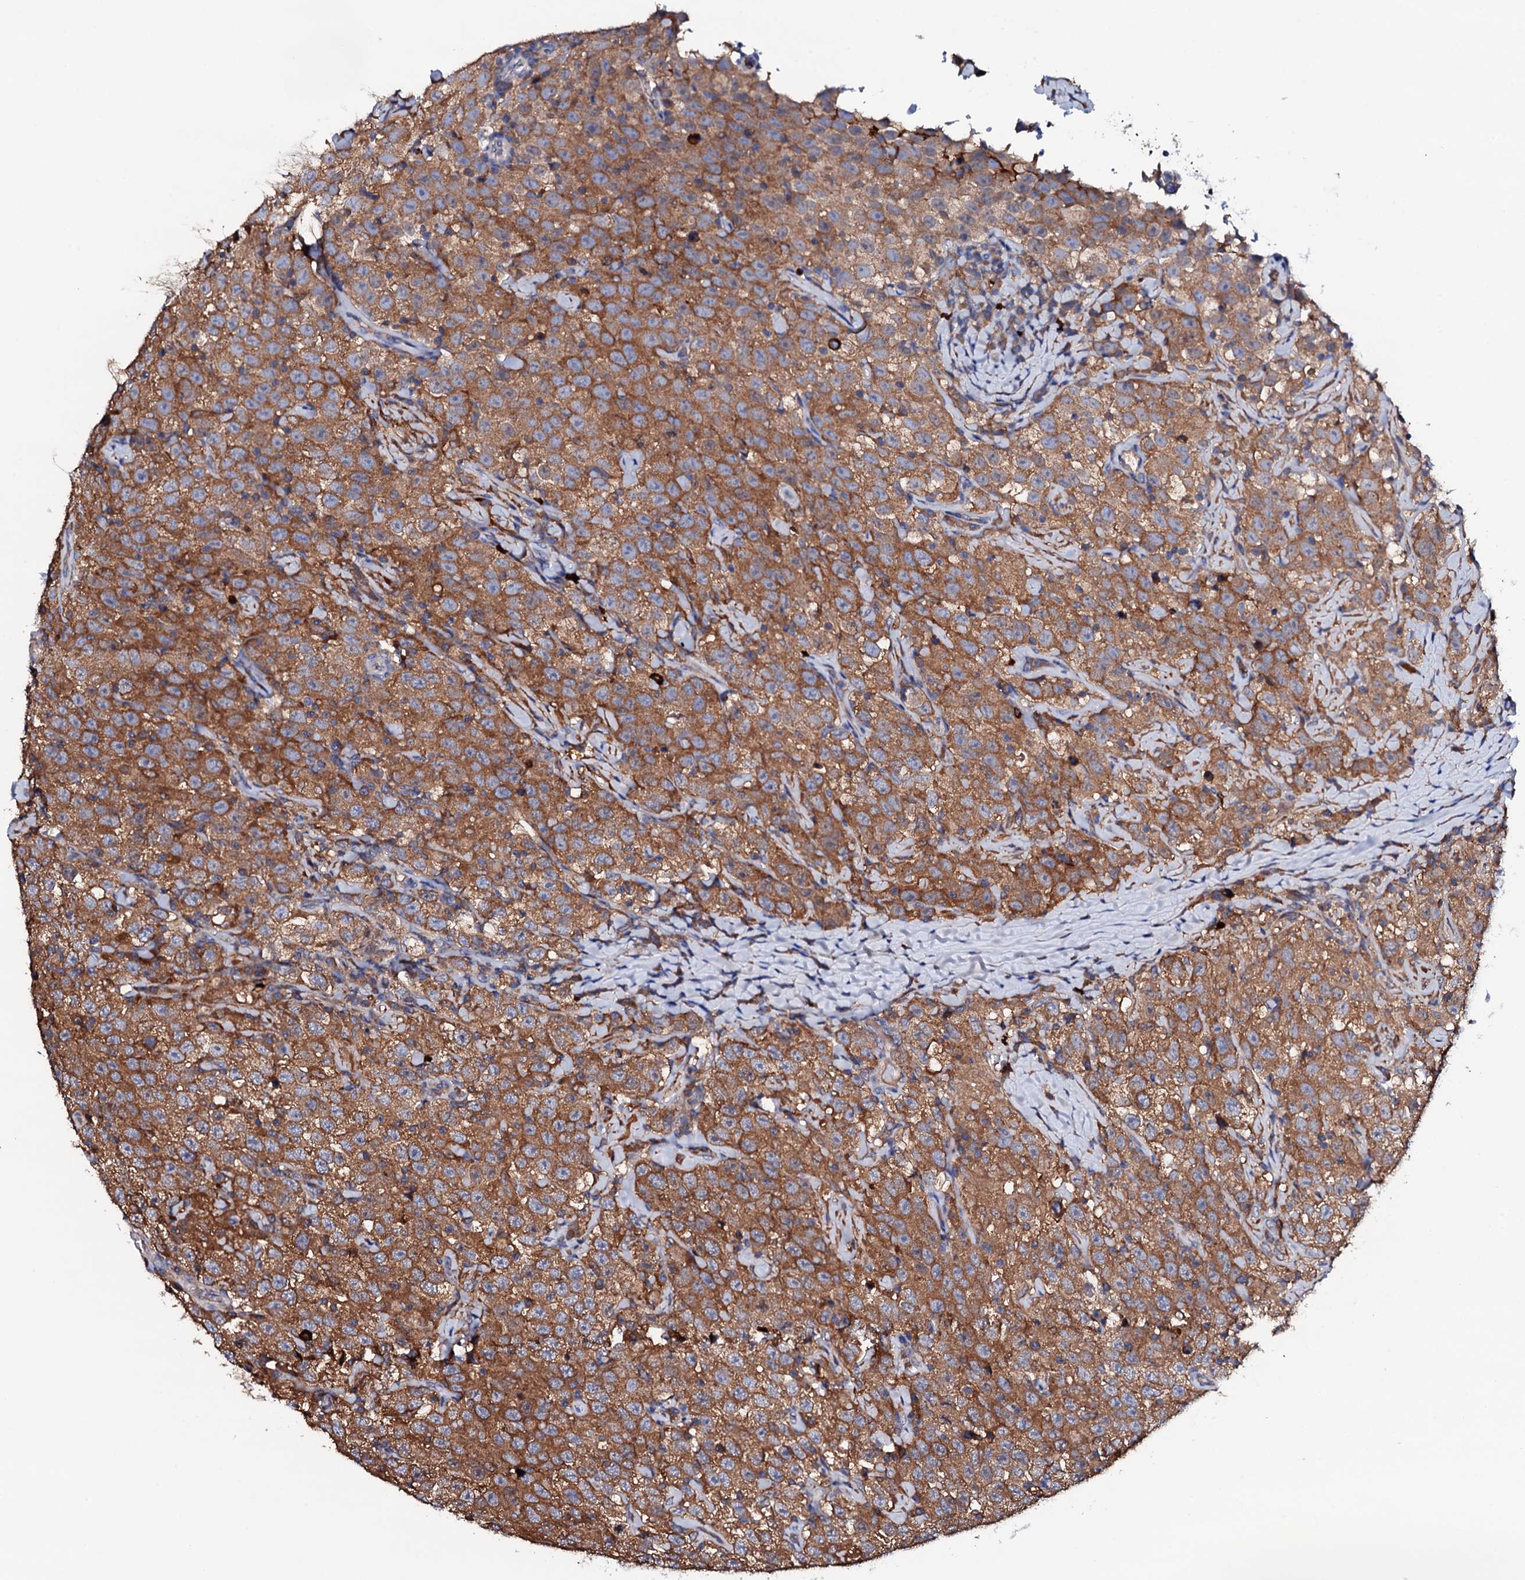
{"staining": {"intensity": "moderate", "quantity": ">75%", "location": "cytoplasmic/membranous"}, "tissue": "testis cancer", "cell_type": "Tumor cells", "image_type": "cancer", "snomed": [{"axis": "morphology", "description": "Seminoma, NOS"}, {"axis": "topography", "description": "Testis"}], "caption": "Immunohistochemical staining of human testis cancer (seminoma) reveals medium levels of moderate cytoplasmic/membranous protein positivity in about >75% of tumor cells.", "gene": "TCAF2", "patient": {"sex": "male", "age": 41}}